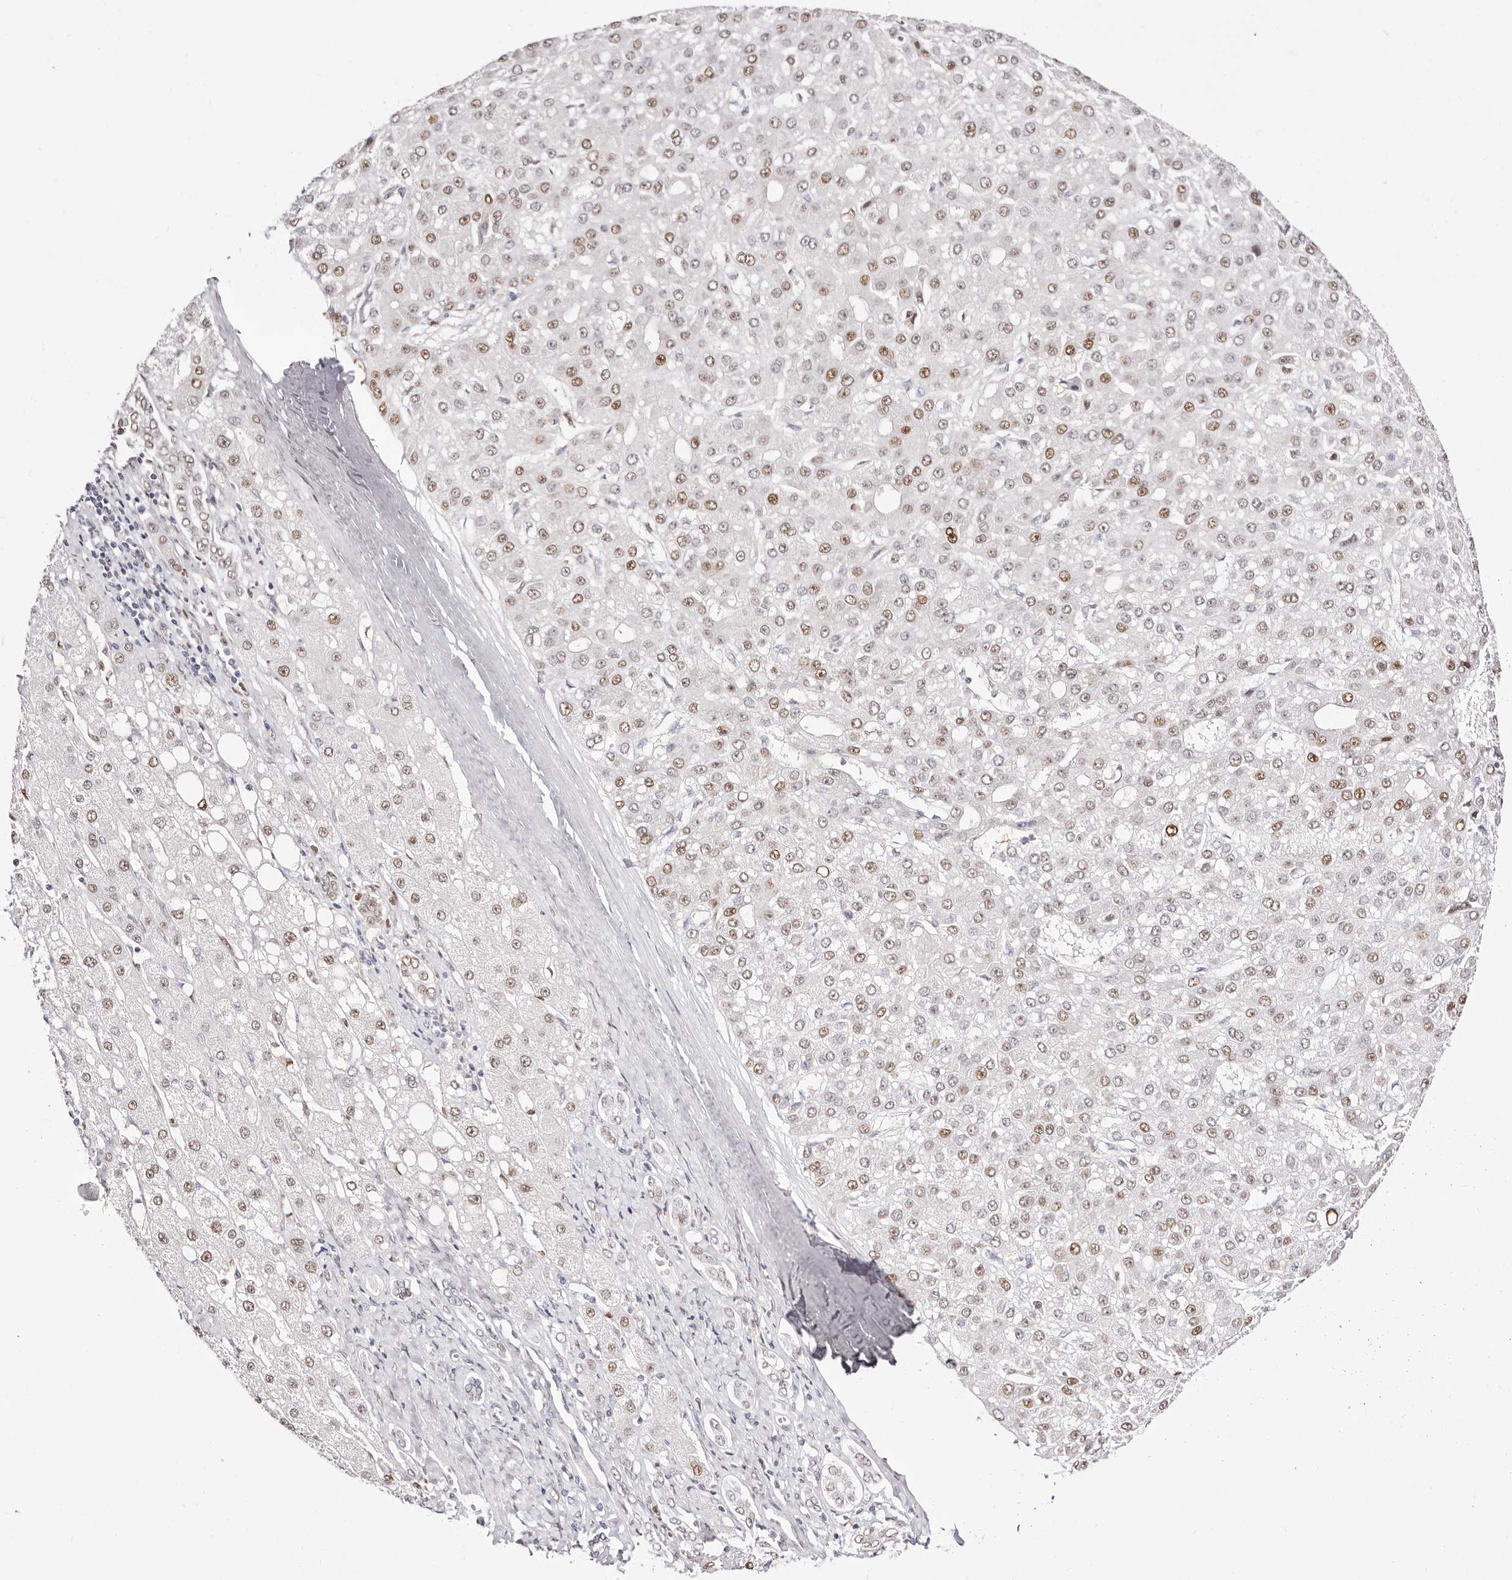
{"staining": {"intensity": "moderate", "quantity": "25%-75%", "location": "nuclear"}, "tissue": "liver cancer", "cell_type": "Tumor cells", "image_type": "cancer", "snomed": [{"axis": "morphology", "description": "Carcinoma, Hepatocellular, NOS"}, {"axis": "topography", "description": "Liver"}], "caption": "Liver hepatocellular carcinoma tissue shows moderate nuclear staining in approximately 25%-75% of tumor cells", "gene": "TKT", "patient": {"sex": "male", "age": 67}}